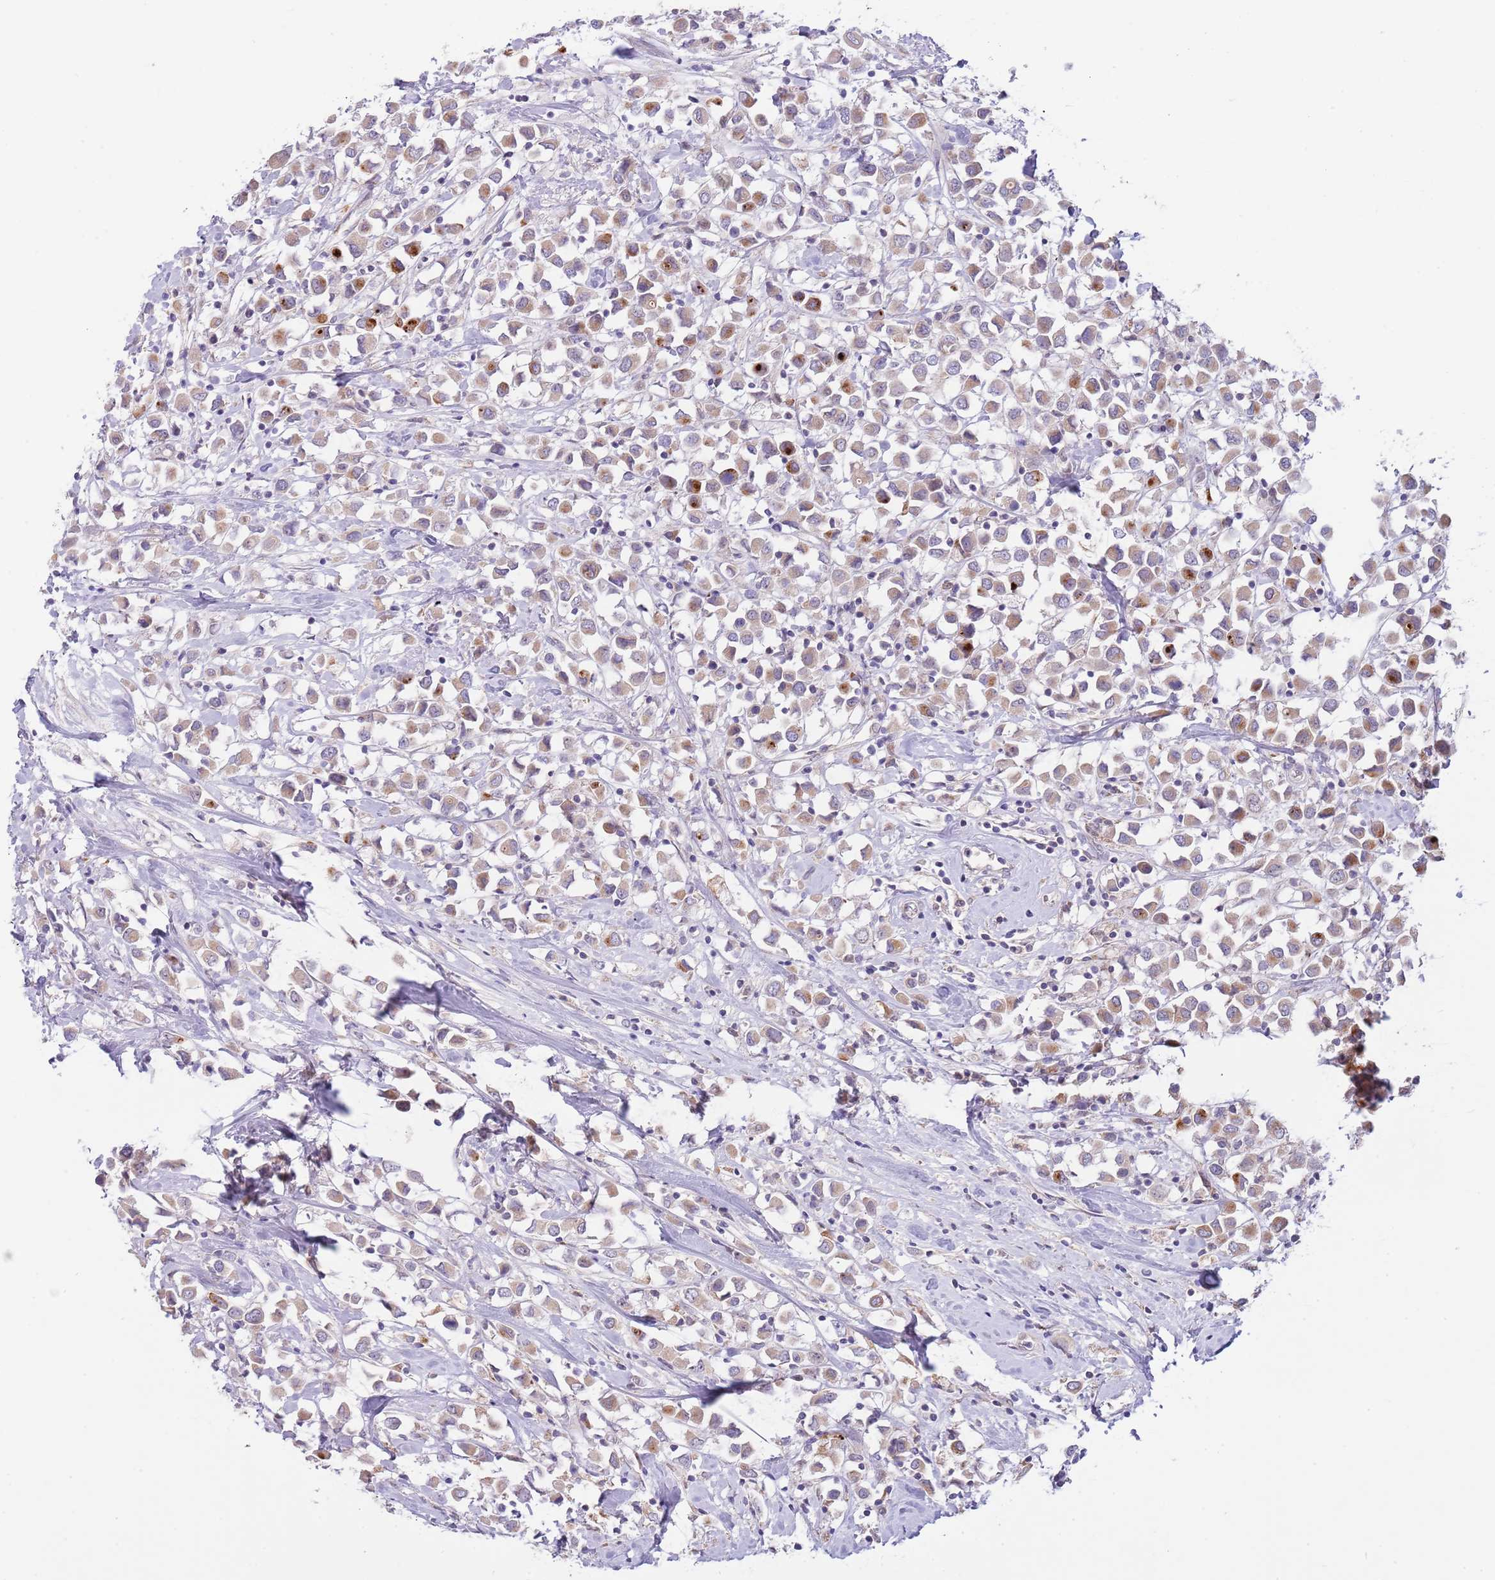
{"staining": {"intensity": "weak", "quantity": ">75%", "location": "cytoplasmic/membranous"}, "tissue": "breast cancer", "cell_type": "Tumor cells", "image_type": "cancer", "snomed": [{"axis": "morphology", "description": "Duct carcinoma"}, {"axis": "topography", "description": "Breast"}], "caption": "Human intraductal carcinoma (breast) stained with a brown dye reveals weak cytoplasmic/membranous positive expression in approximately >75% of tumor cells.", "gene": "AP1S2", "patient": {"sex": "female", "age": 61}}